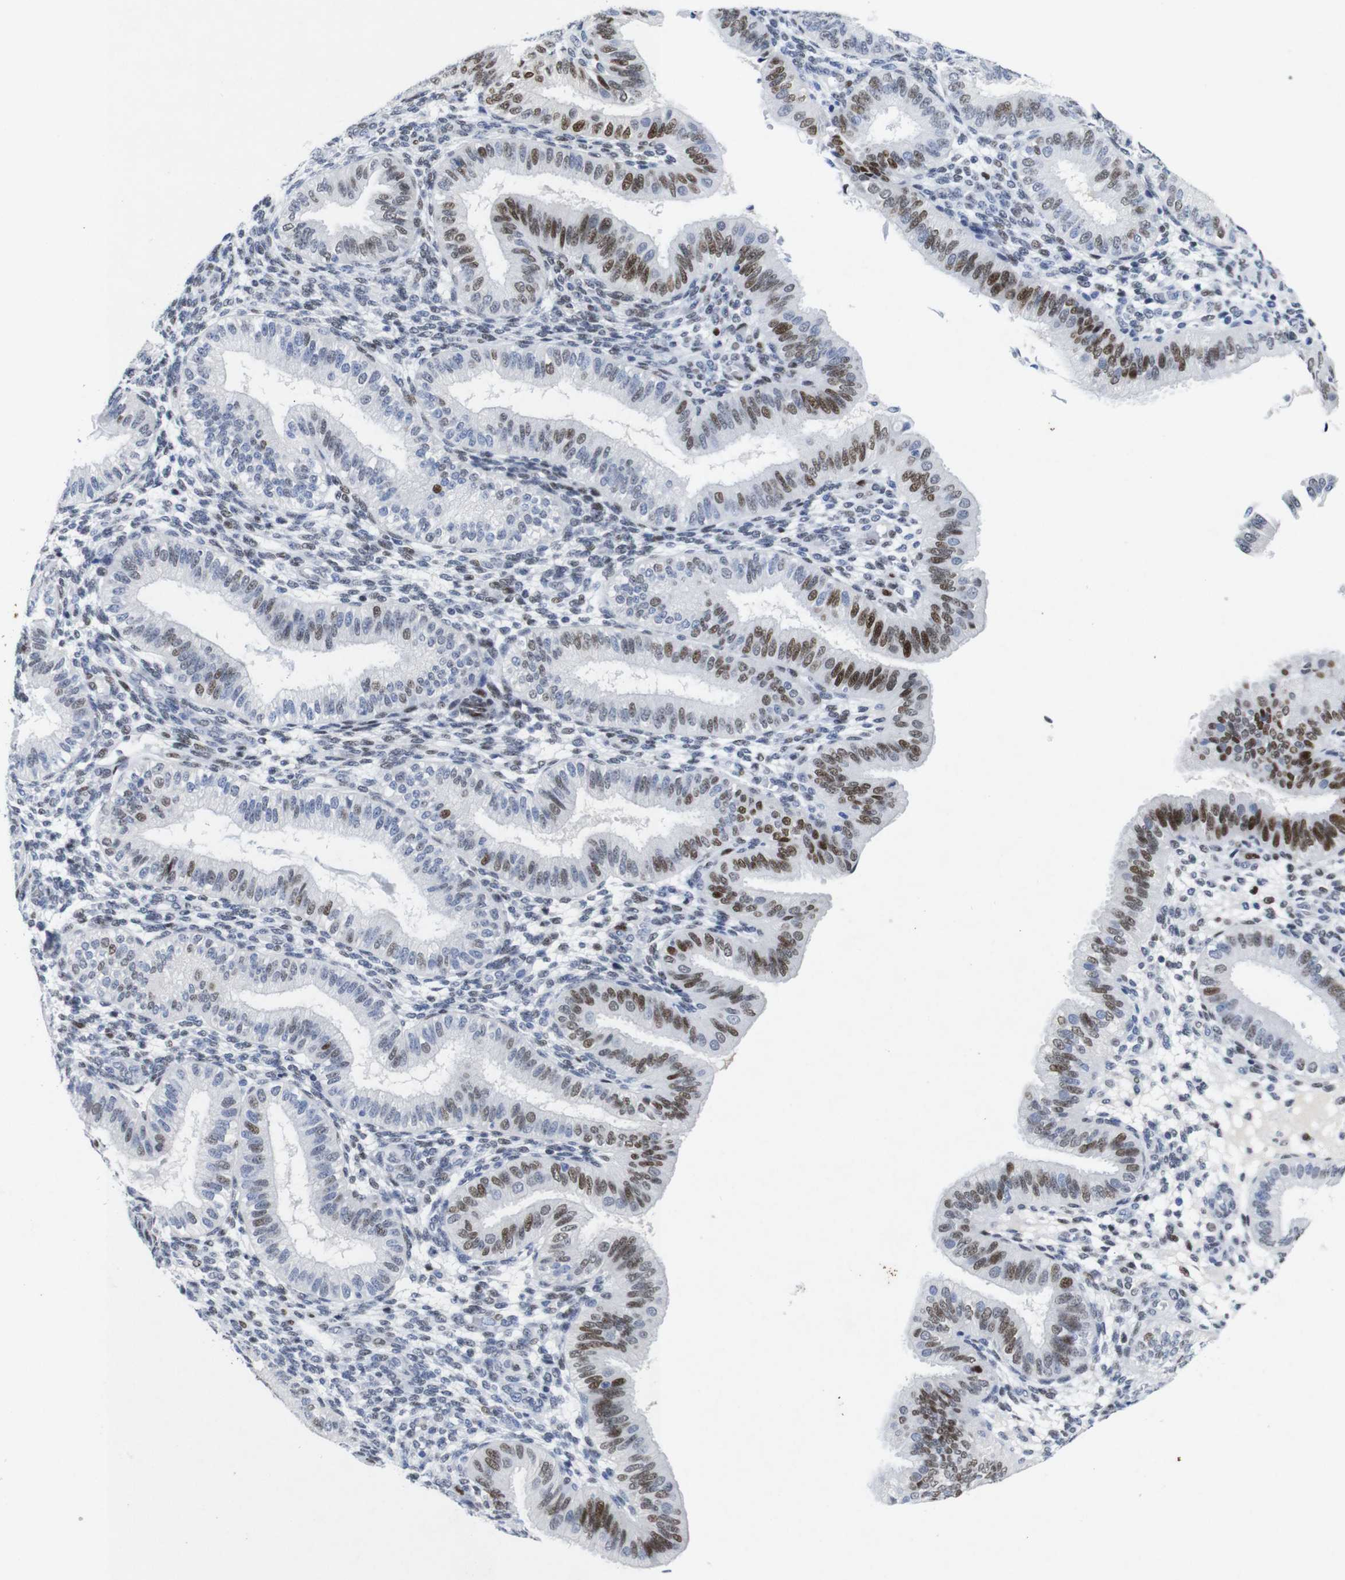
{"staining": {"intensity": "negative", "quantity": "none", "location": "none"}, "tissue": "endometrium", "cell_type": "Cells in endometrial stroma", "image_type": "normal", "snomed": [{"axis": "morphology", "description": "Normal tissue, NOS"}, {"axis": "topography", "description": "Endometrium"}], "caption": "Immunohistochemistry histopathology image of unremarkable endometrium: endometrium stained with DAB (3,3'-diaminobenzidine) demonstrates no significant protein staining in cells in endometrial stroma. (DAB IHC, high magnification).", "gene": "FOSL2", "patient": {"sex": "female", "age": 39}}